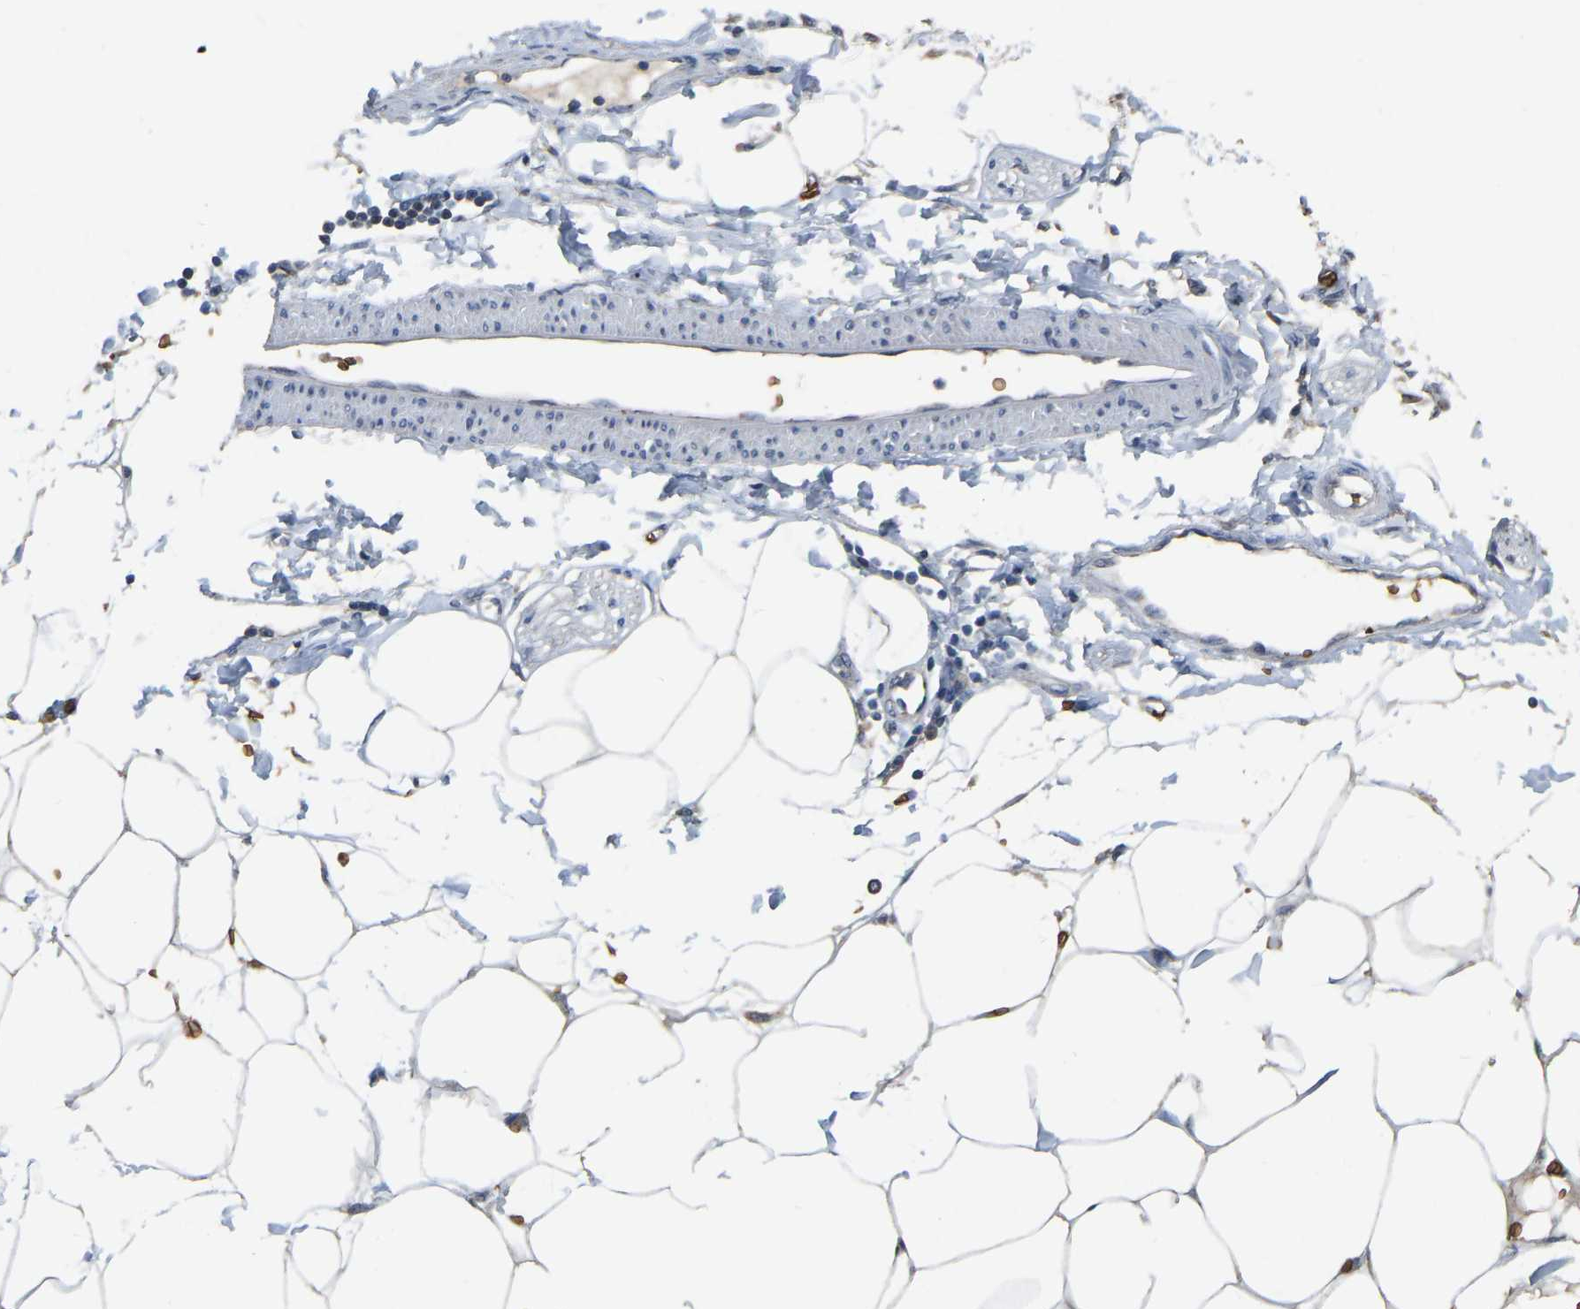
{"staining": {"intensity": "weak", "quantity": ">75%", "location": "cytoplasmic/membranous"}, "tissue": "adipose tissue", "cell_type": "Adipocytes", "image_type": "normal", "snomed": [{"axis": "morphology", "description": "Normal tissue, NOS"}, {"axis": "morphology", "description": "Adenocarcinoma, NOS"}, {"axis": "topography", "description": "Colon"}, {"axis": "topography", "description": "Peripheral nerve tissue"}], "caption": "Immunohistochemistry histopathology image of normal adipose tissue: human adipose tissue stained using immunohistochemistry (IHC) exhibits low levels of weak protein expression localized specifically in the cytoplasmic/membranous of adipocytes, appearing as a cytoplasmic/membranous brown color.", "gene": "CFAP298", "patient": {"sex": "male", "age": 14}}